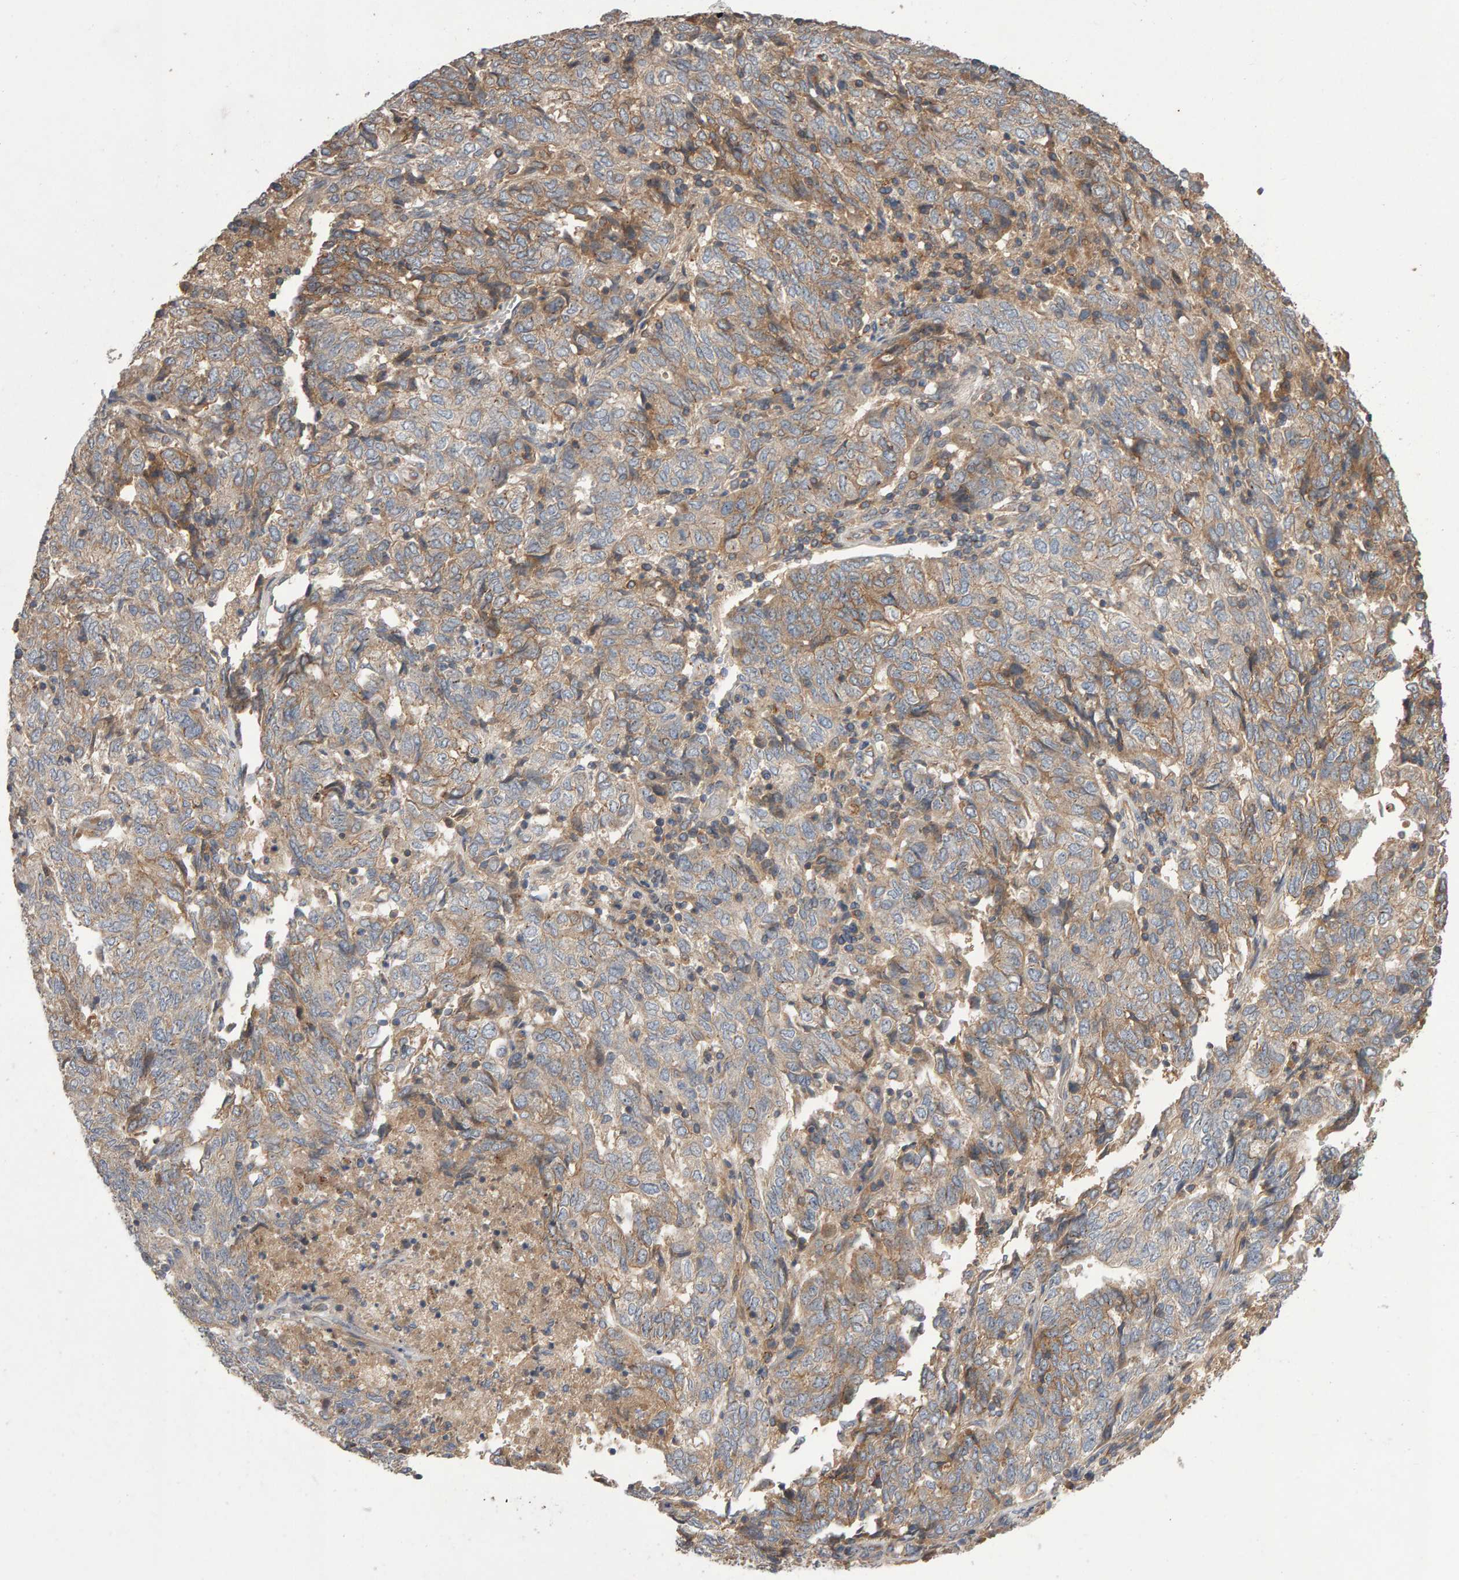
{"staining": {"intensity": "weak", "quantity": "25%-75%", "location": "cytoplasmic/membranous"}, "tissue": "endometrial cancer", "cell_type": "Tumor cells", "image_type": "cancer", "snomed": [{"axis": "morphology", "description": "Adenocarcinoma, NOS"}, {"axis": "topography", "description": "Endometrium"}], "caption": "Immunohistochemical staining of human endometrial adenocarcinoma exhibits weak cytoplasmic/membranous protein expression in approximately 25%-75% of tumor cells.", "gene": "PGS1", "patient": {"sex": "female", "age": 80}}